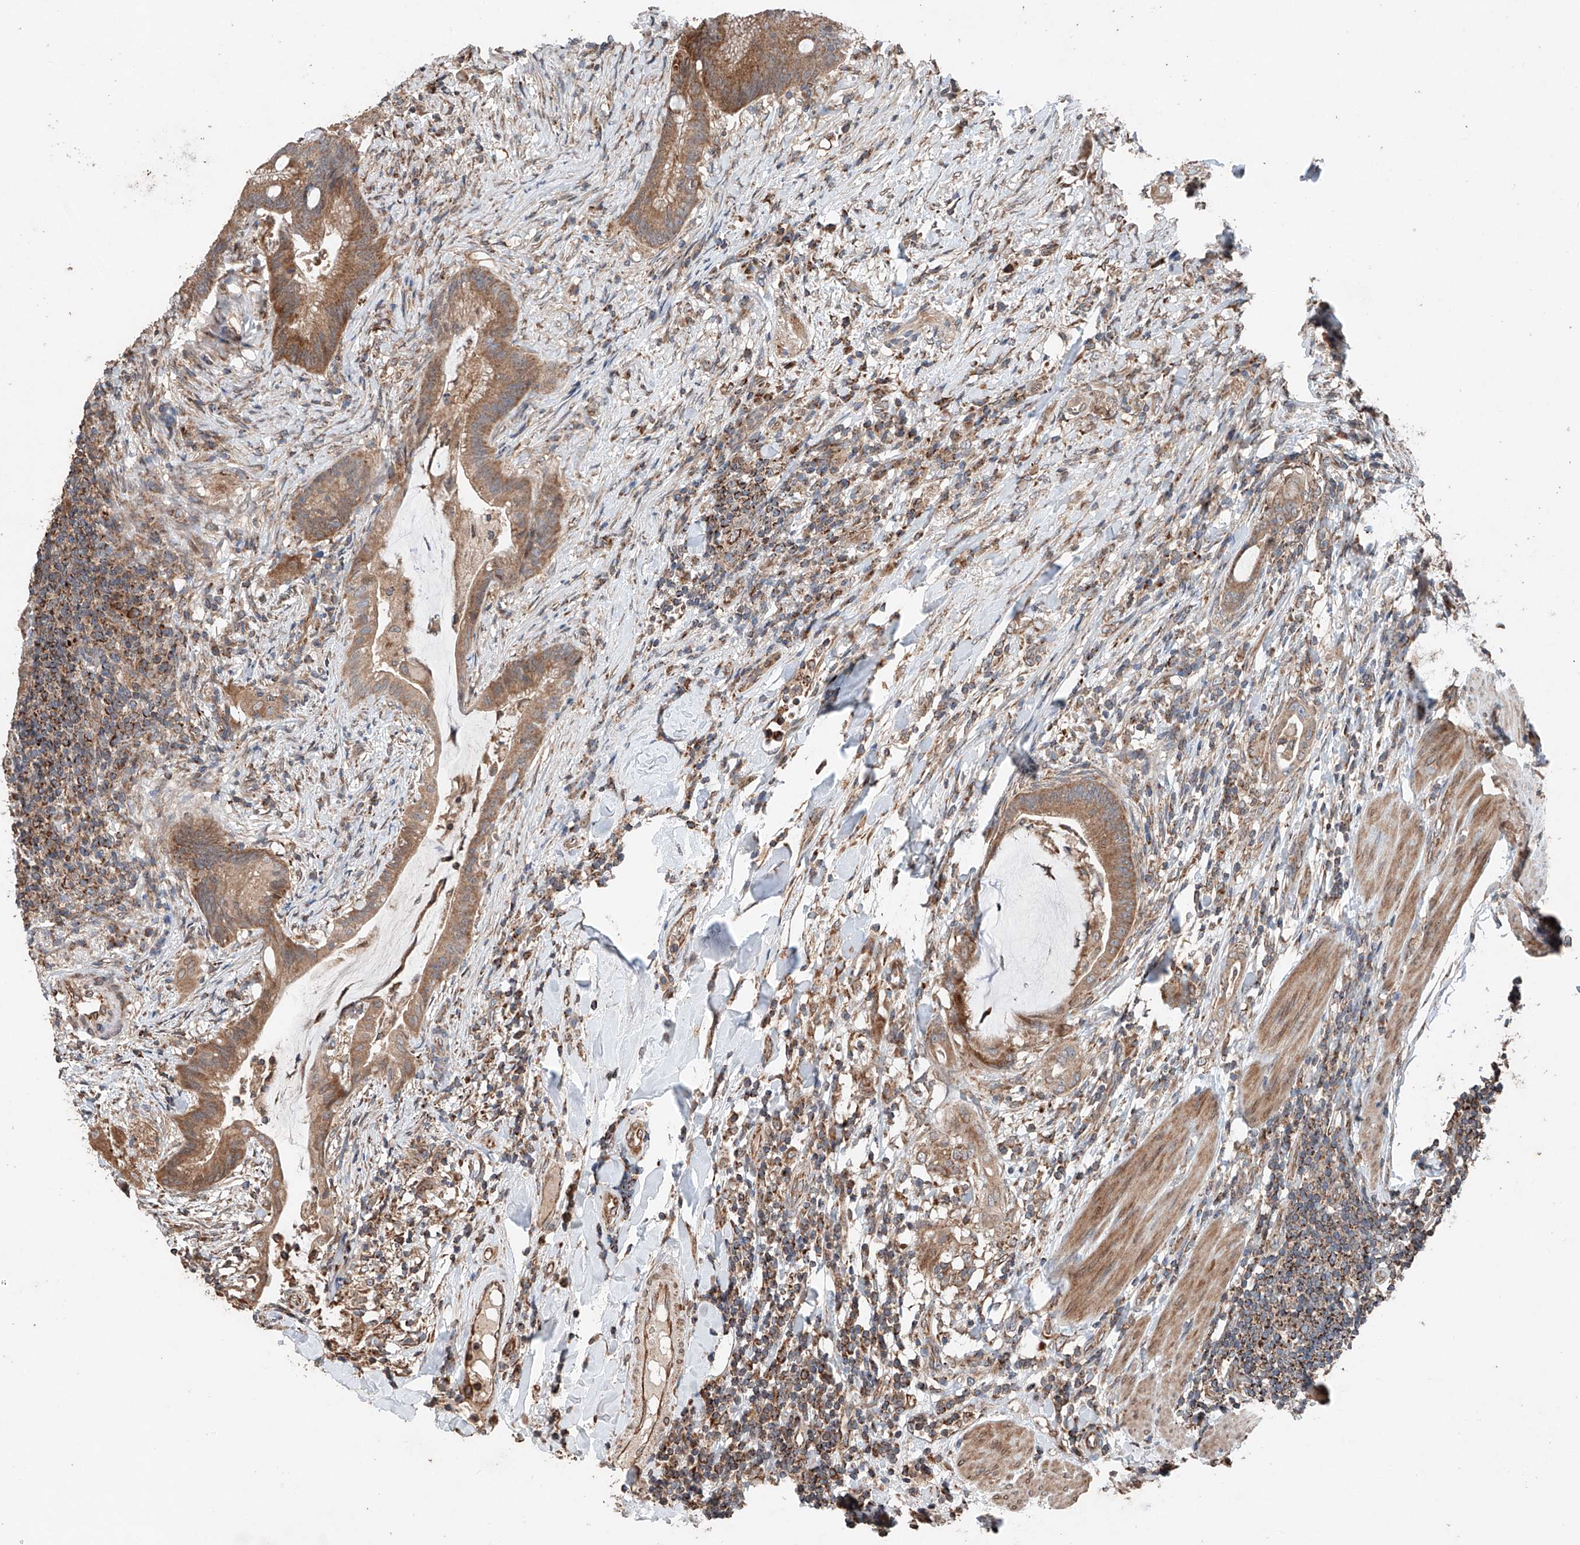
{"staining": {"intensity": "moderate", "quantity": ">75%", "location": "cytoplasmic/membranous"}, "tissue": "colorectal cancer", "cell_type": "Tumor cells", "image_type": "cancer", "snomed": [{"axis": "morphology", "description": "Adenocarcinoma, NOS"}, {"axis": "topography", "description": "Colon"}], "caption": "Brown immunohistochemical staining in colorectal cancer (adenocarcinoma) exhibits moderate cytoplasmic/membranous staining in about >75% of tumor cells.", "gene": "AP4B1", "patient": {"sex": "female", "age": 66}}